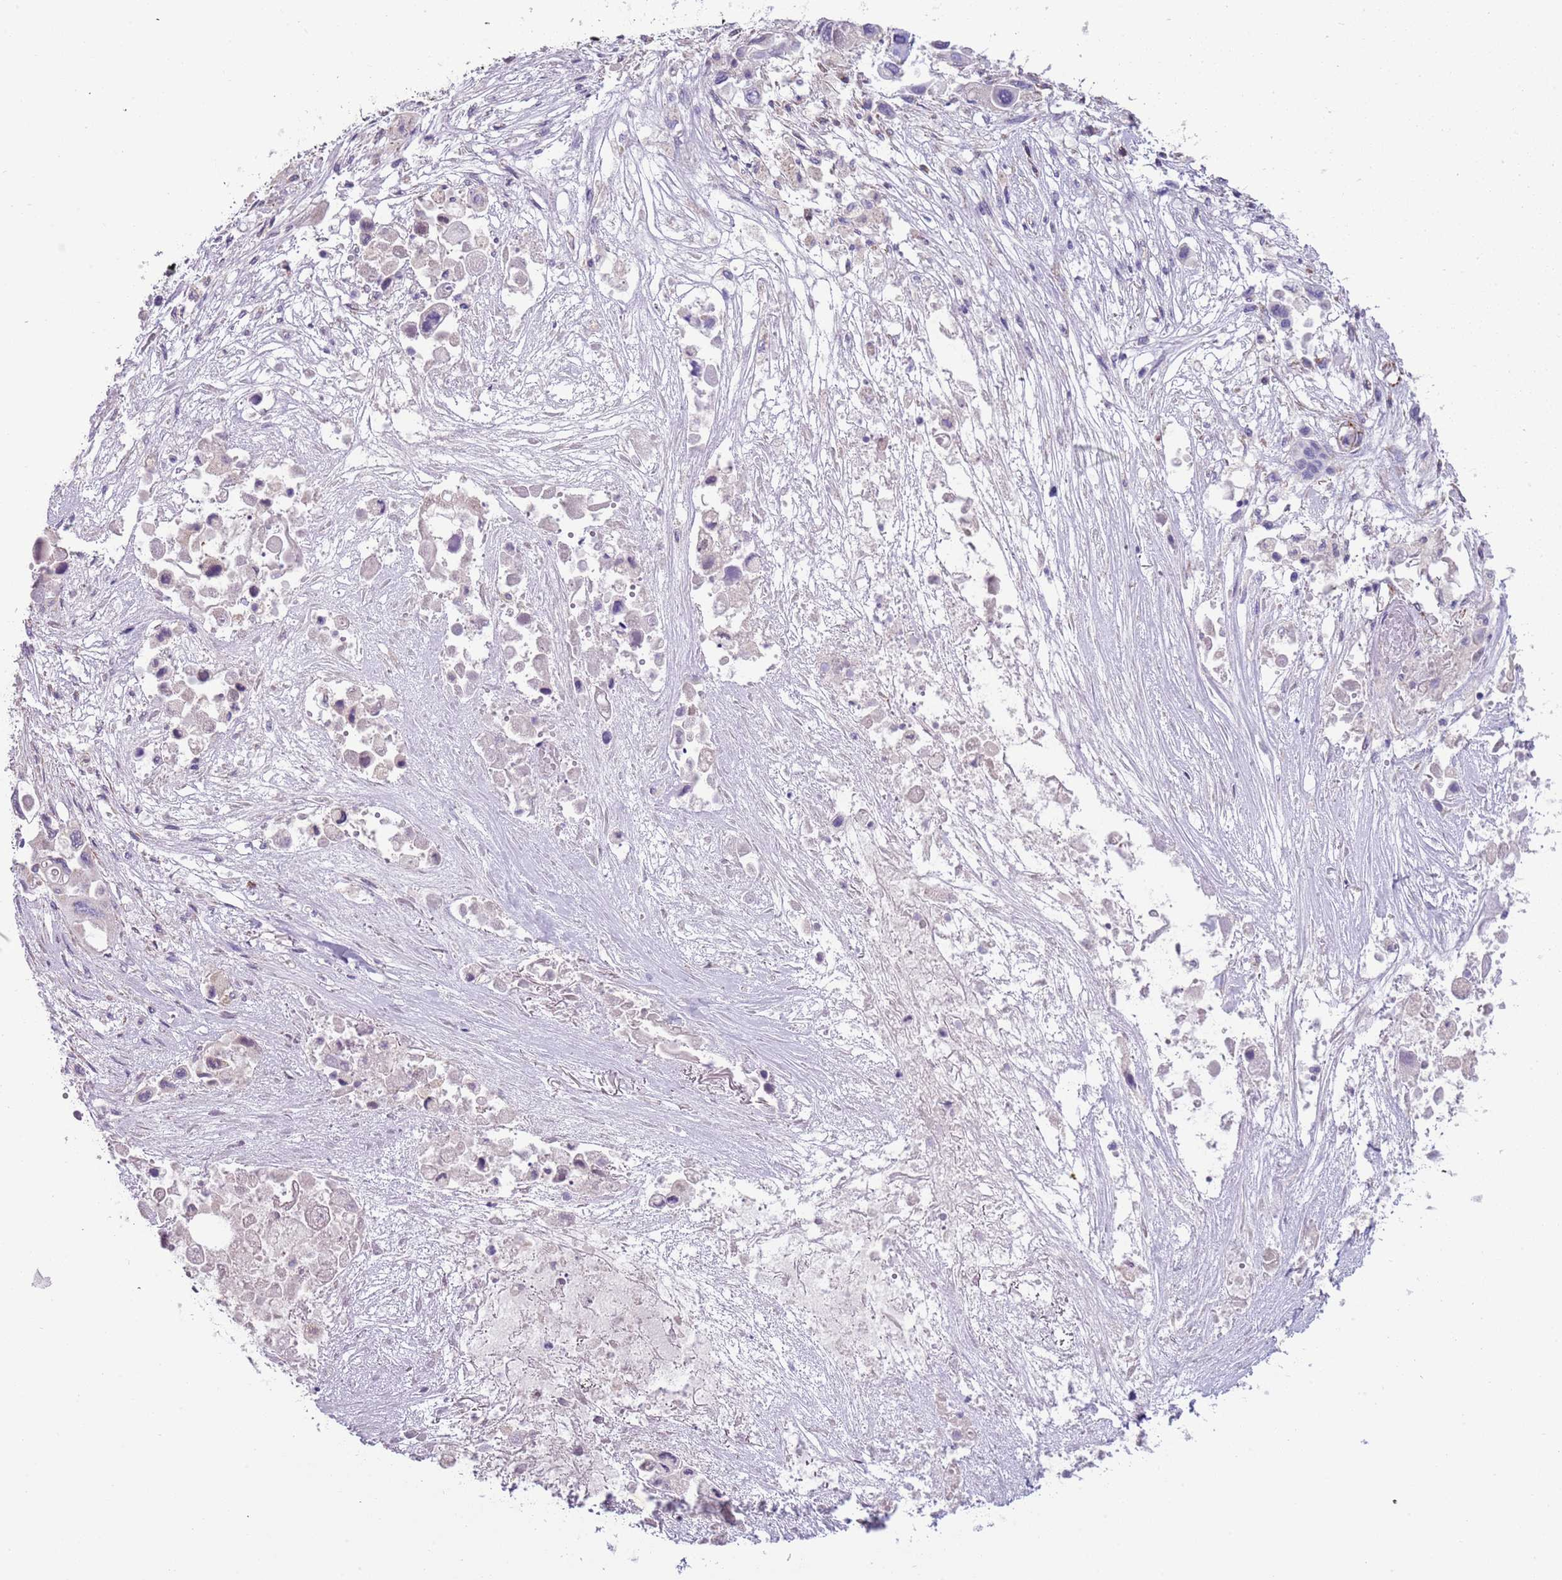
{"staining": {"intensity": "negative", "quantity": "none", "location": "none"}, "tissue": "pancreatic cancer", "cell_type": "Tumor cells", "image_type": "cancer", "snomed": [{"axis": "morphology", "description": "Adenocarcinoma, NOS"}, {"axis": "topography", "description": "Pancreas"}], "caption": "IHC histopathology image of adenocarcinoma (pancreatic) stained for a protein (brown), which reveals no staining in tumor cells.", "gene": "RNF222", "patient": {"sex": "male", "age": 92}}